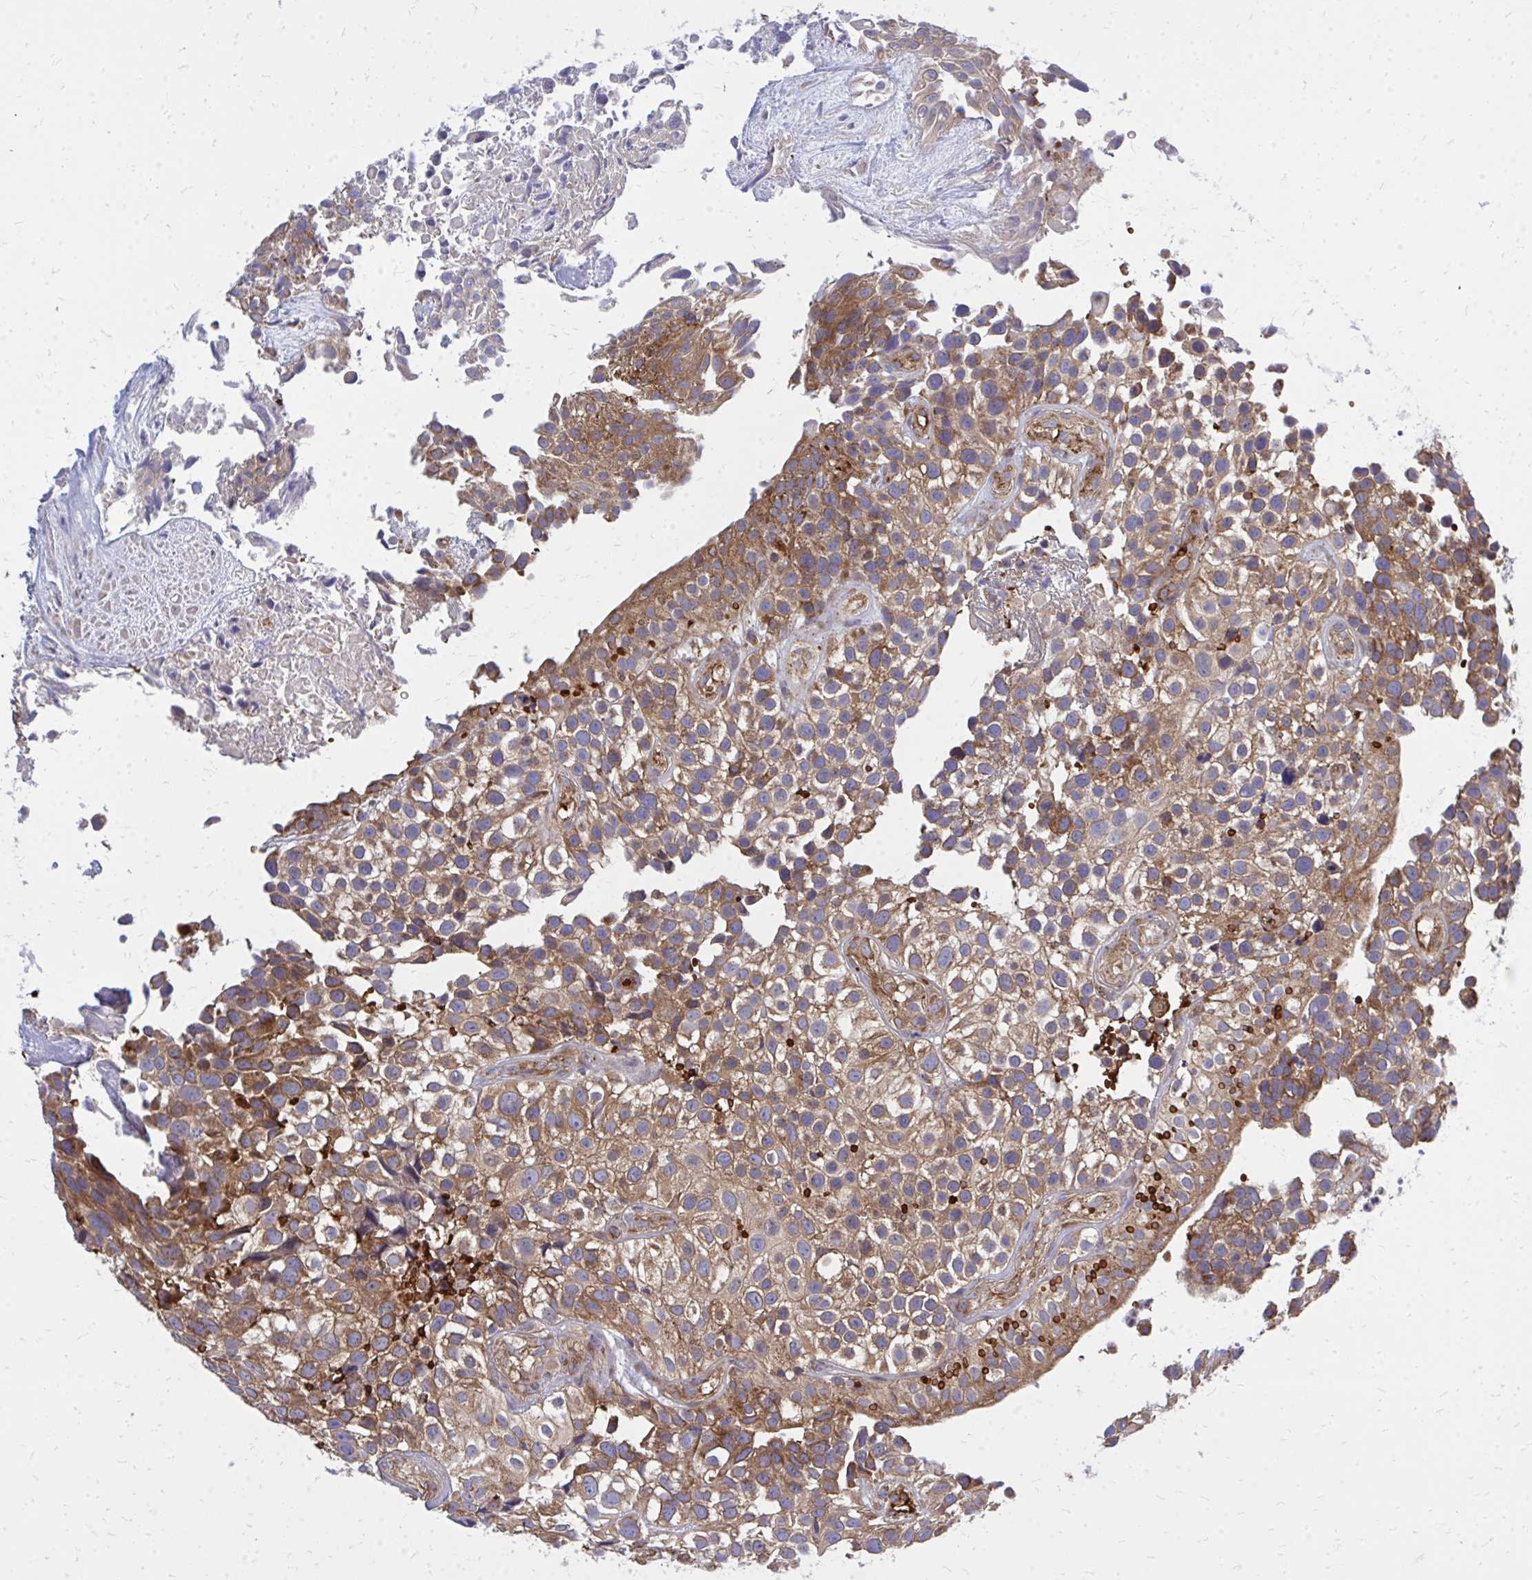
{"staining": {"intensity": "moderate", "quantity": ">75%", "location": "cytoplasmic/membranous"}, "tissue": "urothelial cancer", "cell_type": "Tumor cells", "image_type": "cancer", "snomed": [{"axis": "morphology", "description": "Urothelial carcinoma, High grade"}, {"axis": "topography", "description": "Urinary bladder"}], "caption": "Human urothelial carcinoma (high-grade) stained with a protein marker reveals moderate staining in tumor cells.", "gene": "PDK4", "patient": {"sex": "male", "age": 56}}